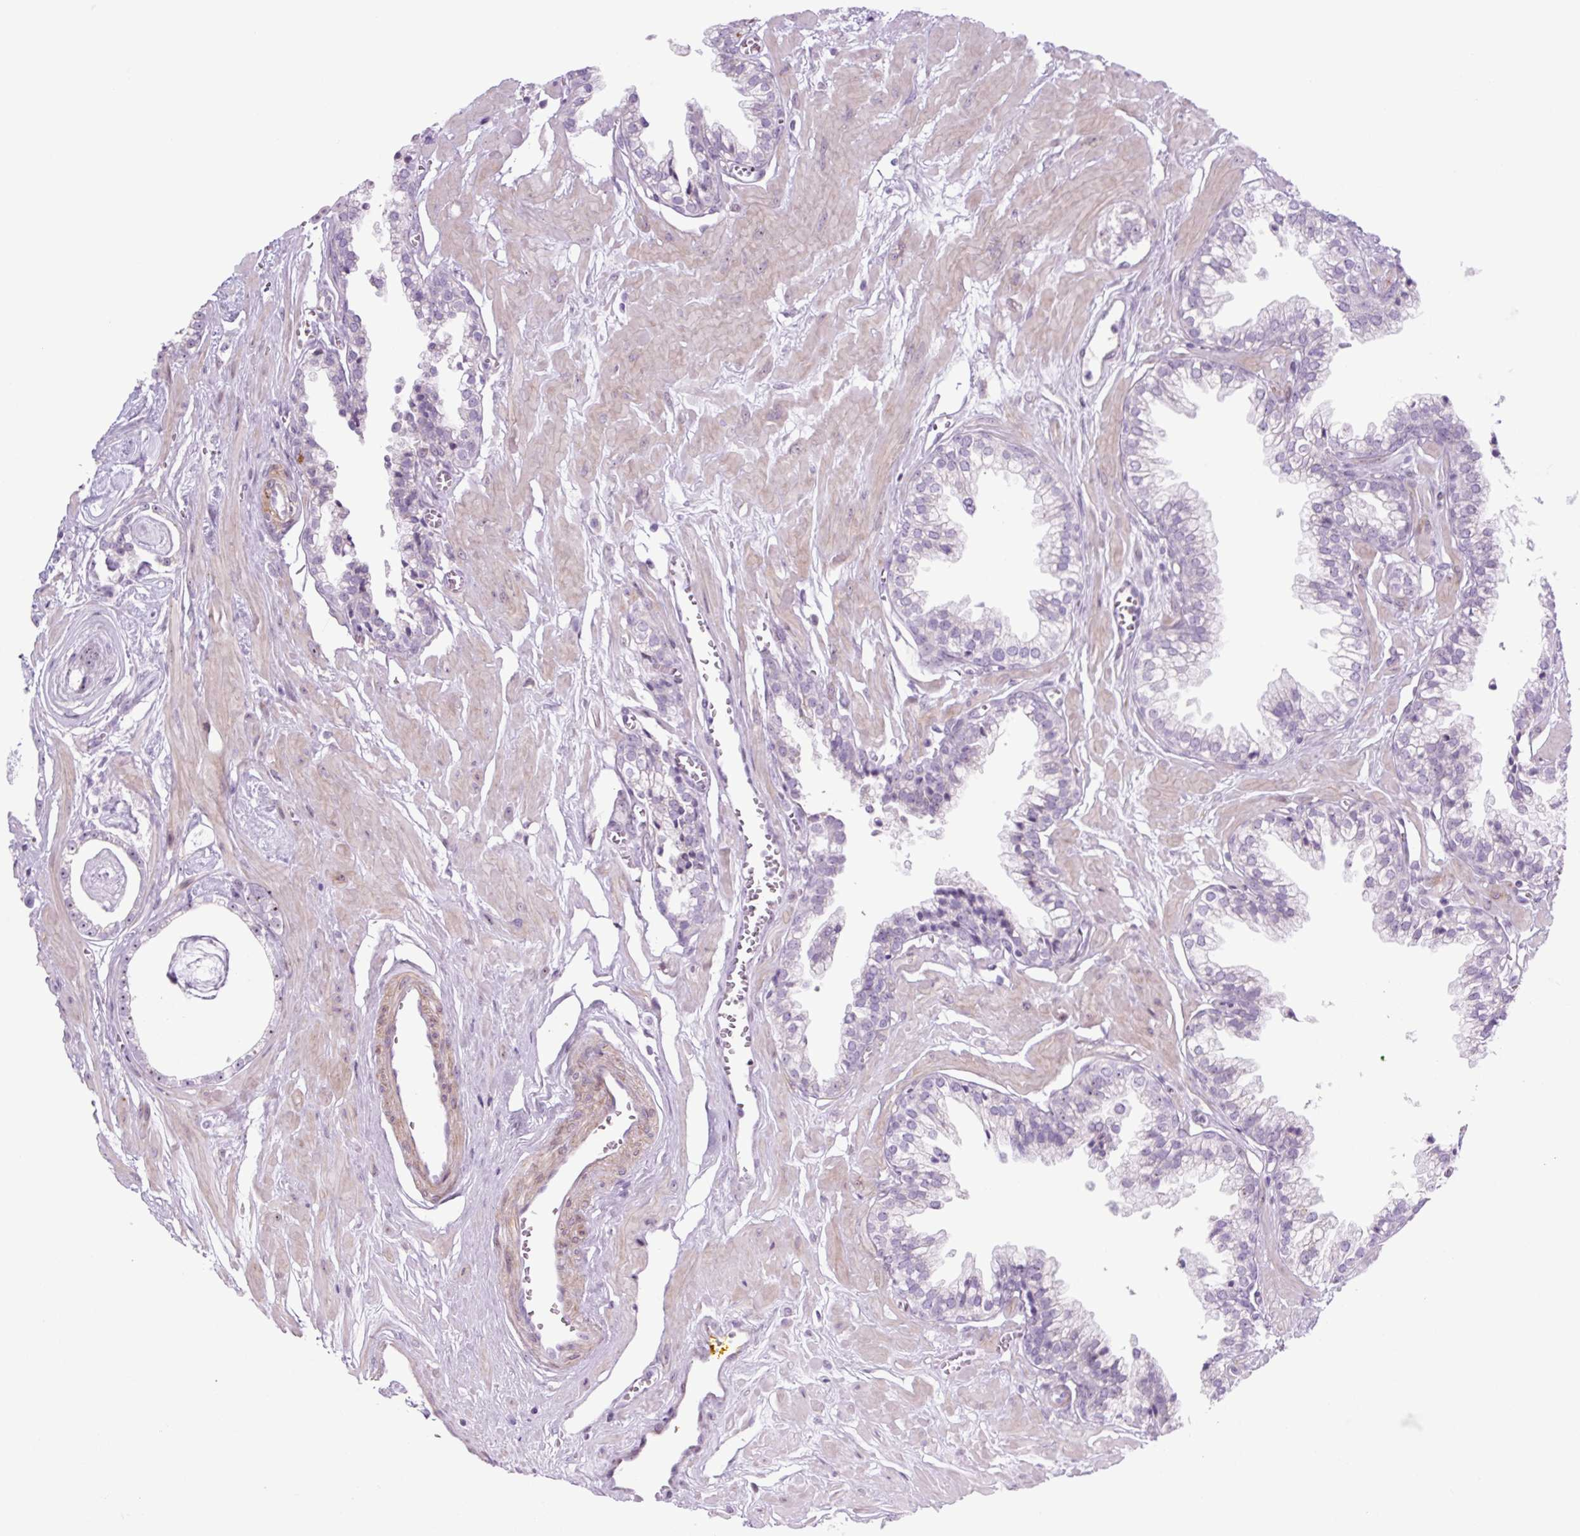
{"staining": {"intensity": "weak", "quantity": "<25%", "location": "nuclear"}, "tissue": "prostate cancer", "cell_type": "Tumor cells", "image_type": "cancer", "snomed": [{"axis": "morphology", "description": "Adenocarcinoma, Low grade"}, {"axis": "topography", "description": "Prostate"}], "caption": "IHC of human prostate cancer demonstrates no staining in tumor cells. (DAB (3,3'-diaminobenzidine) immunohistochemistry (IHC) visualized using brightfield microscopy, high magnification).", "gene": "RRS1", "patient": {"sex": "male", "age": 60}}